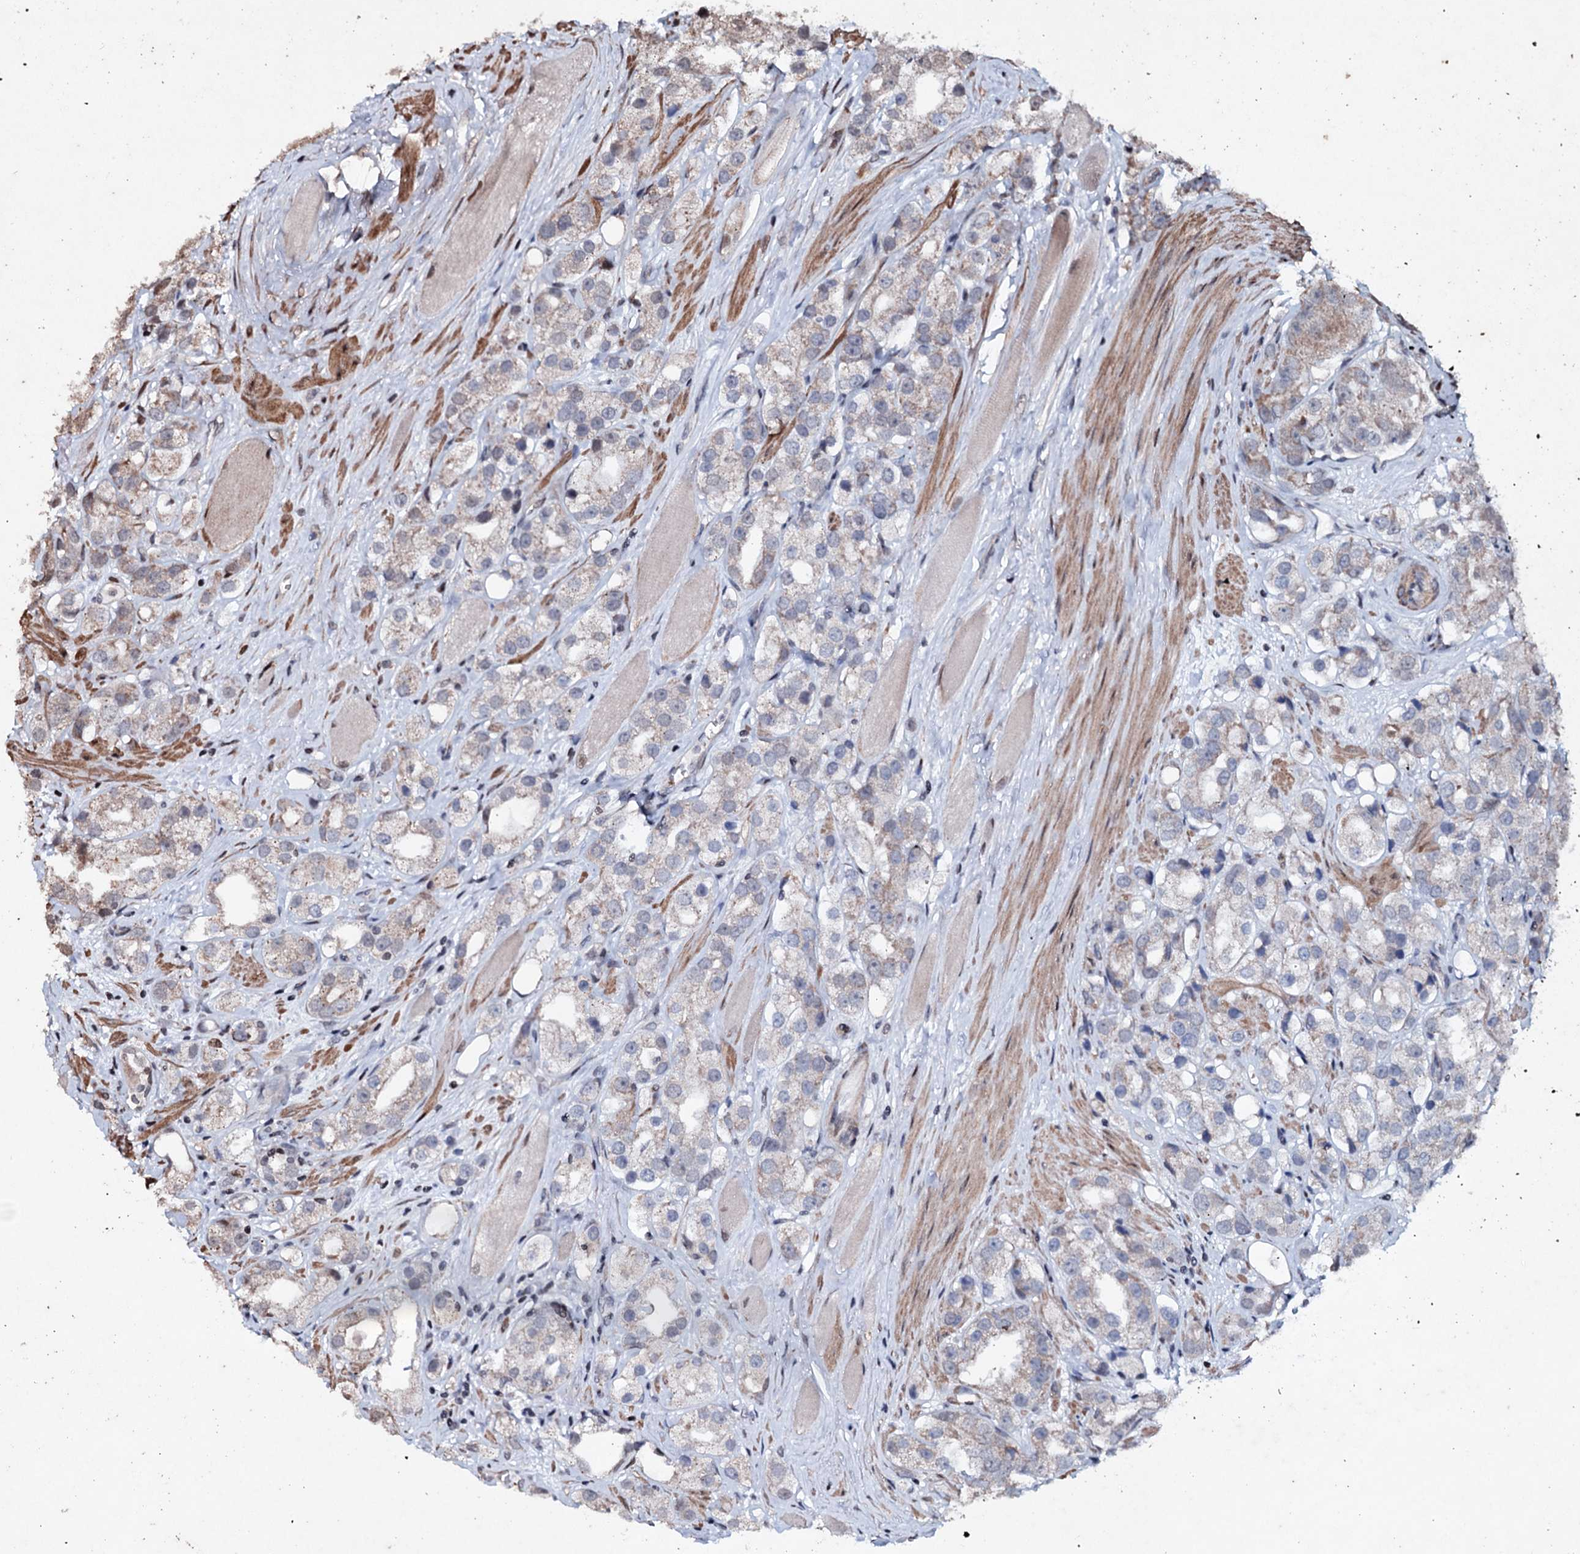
{"staining": {"intensity": "weak", "quantity": "<25%", "location": "cytoplasmic/membranous"}, "tissue": "prostate cancer", "cell_type": "Tumor cells", "image_type": "cancer", "snomed": [{"axis": "morphology", "description": "Adenocarcinoma, NOS"}, {"axis": "topography", "description": "Prostate"}], "caption": "Human adenocarcinoma (prostate) stained for a protein using immunohistochemistry displays no positivity in tumor cells.", "gene": "EYA4", "patient": {"sex": "male", "age": 79}}